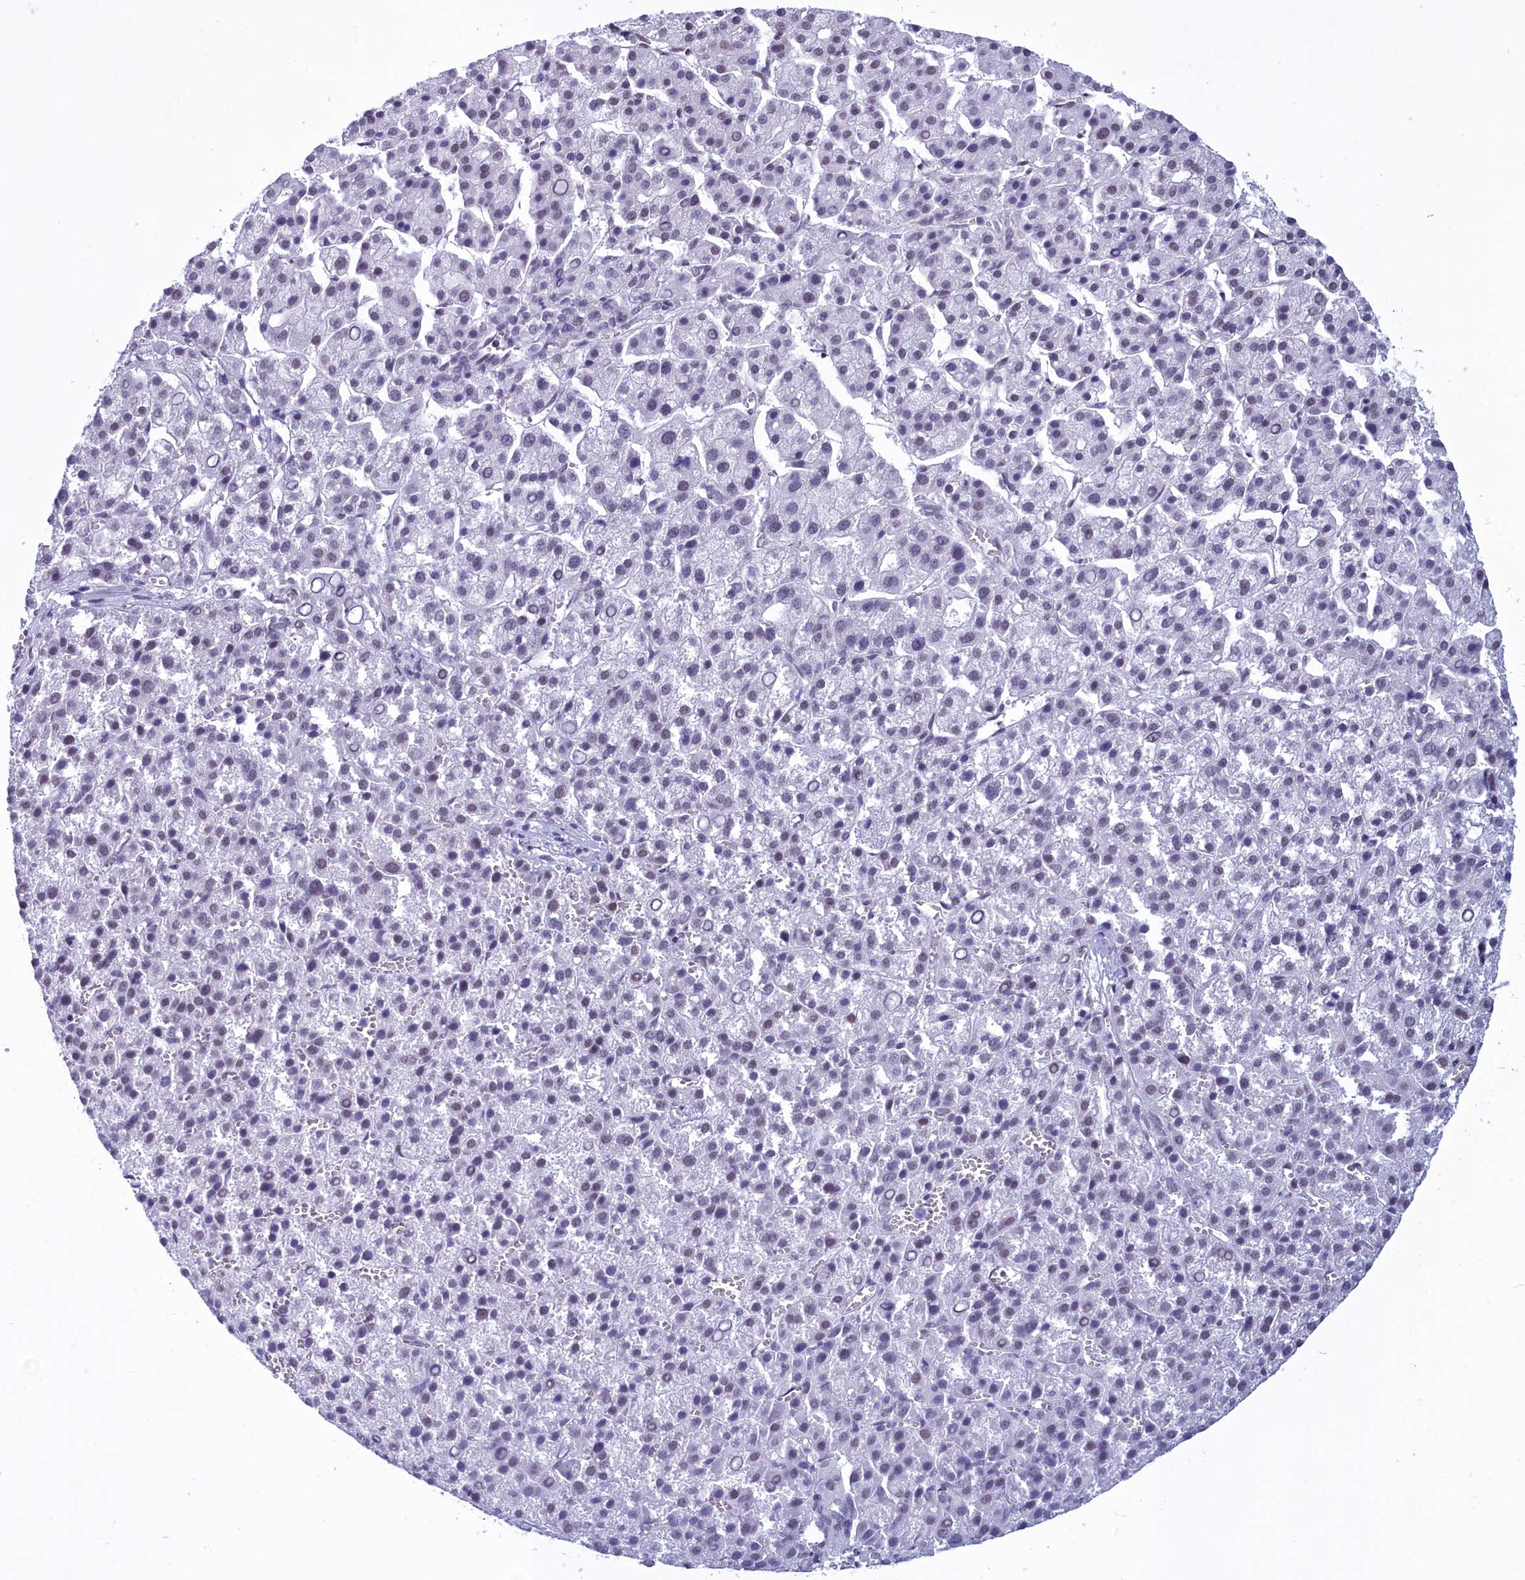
{"staining": {"intensity": "weak", "quantity": "<25%", "location": "nuclear"}, "tissue": "liver cancer", "cell_type": "Tumor cells", "image_type": "cancer", "snomed": [{"axis": "morphology", "description": "Carcinoma, Hepatocellular, NOS"}, {"axis": "topography", "description": "Liver"}], "caption": "IHC histopathology image of neoplastic tissue: human hepatocellular carcinoma (liver) stained with DAB (3,3'-diaminobenzidine) reveals no significant protein positivity in tumor cells.", "gene": "CDC26", "patient": {"sex": "female", "age": 58}}